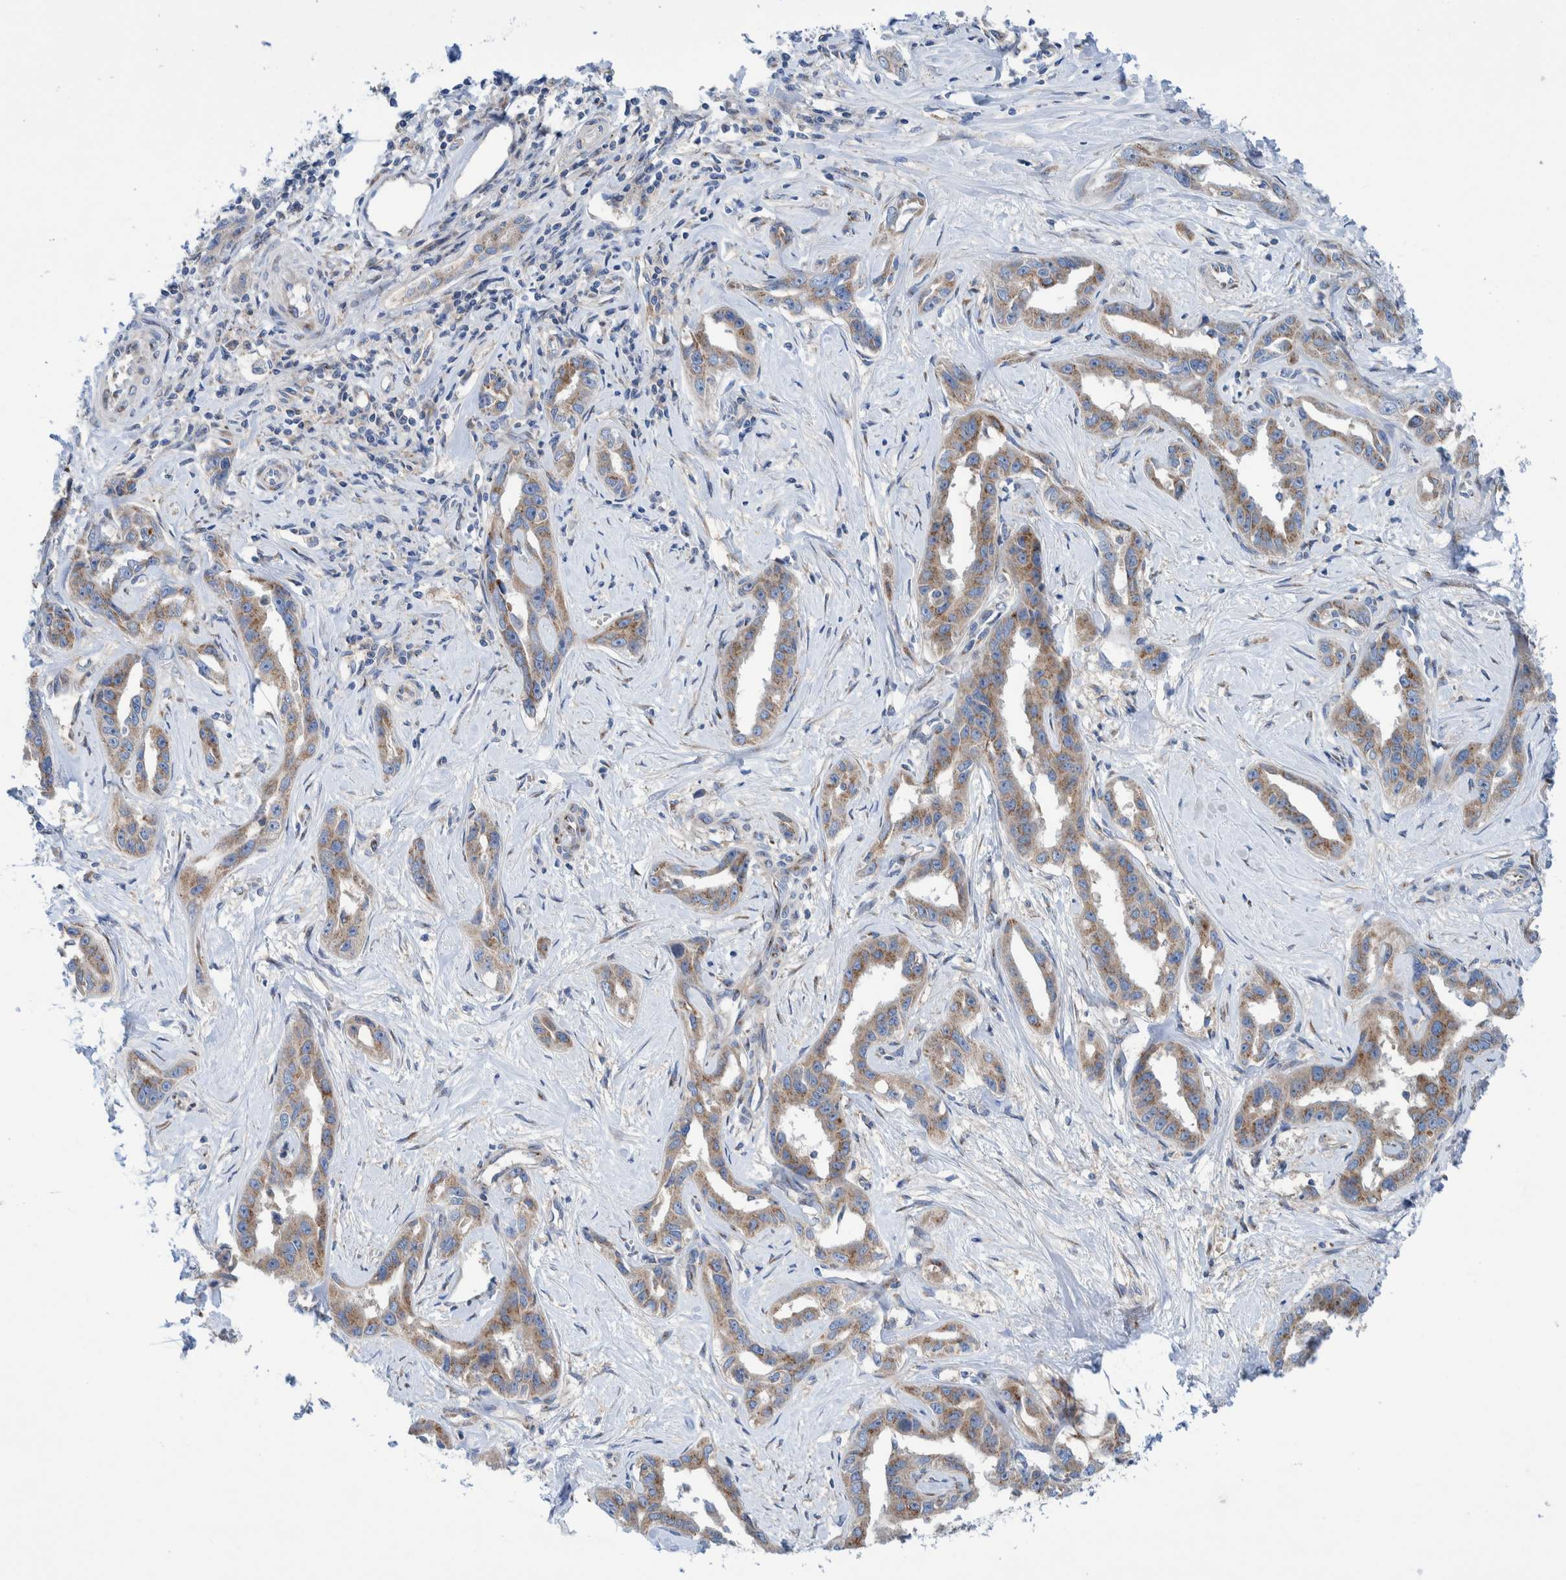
{"staining": {"intensity": "moderate", "quantity": ">75%", "location": "cytoplasmic/membranous"}, "tissue": "liver cancer", "cell_type": "Tumor cells", "image_type": "cancer", "snomed": [{"axis": "morphology", "description": "Cholangiocarcinoma"}, {"axis": "topography", "description": "Liver"}], "caption": "Protein staining of cholangiocarcinoma (liver) tissue displays moderate cytoplasmic/membranous positivity in about >75% of tumor cells.", "gene": "TRIM58", "patient": {"sex": "male", "age": 59}}